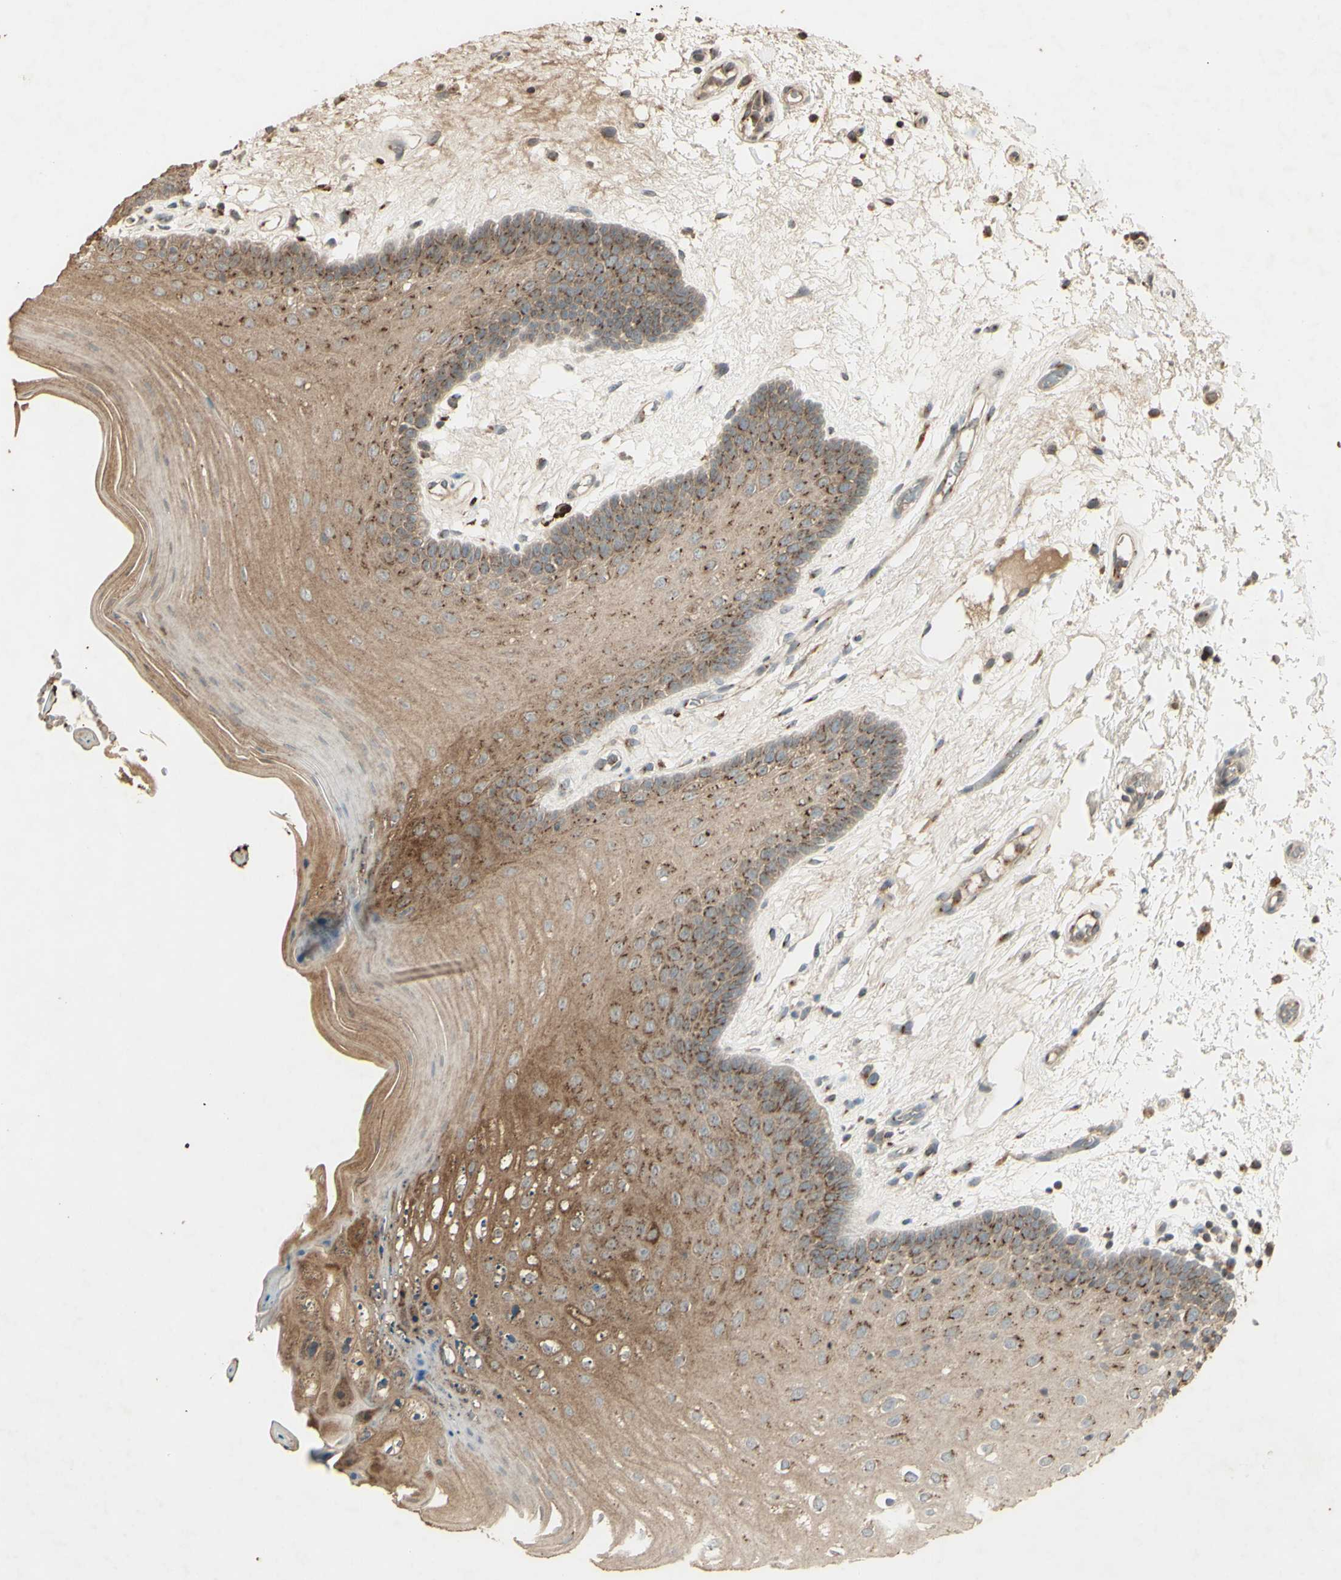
{"staining": {"intensity": "moderate", "quantity": ">75%", "location": "cytoplasmic/membranous"}, "tissue": "oral mucosa", "cell_type": "Squamous epithelial cells", "image_type": "normal", "snomed": [{"axis": "morphology", "description": "Normal tissue, NOS"}, {"axis": "morphology", "description": "Squamous cell carcinoma, NOS"}, {"axis": "topography", "description": "Skeletal muscle"}, {"axis": "topography", "description": "Oral tissue"}, {"axis": "topography", "description": "Head-Neck"}], "caption": "DAB immunohistochemical staining of benign human oral mucosa reveals moderate cytoplasmic/membranous protein positivity in approximately >75% of squamous epithelial cells.", "gene": "AP1G1", "patient": {"sex": "male", "age": 71}}